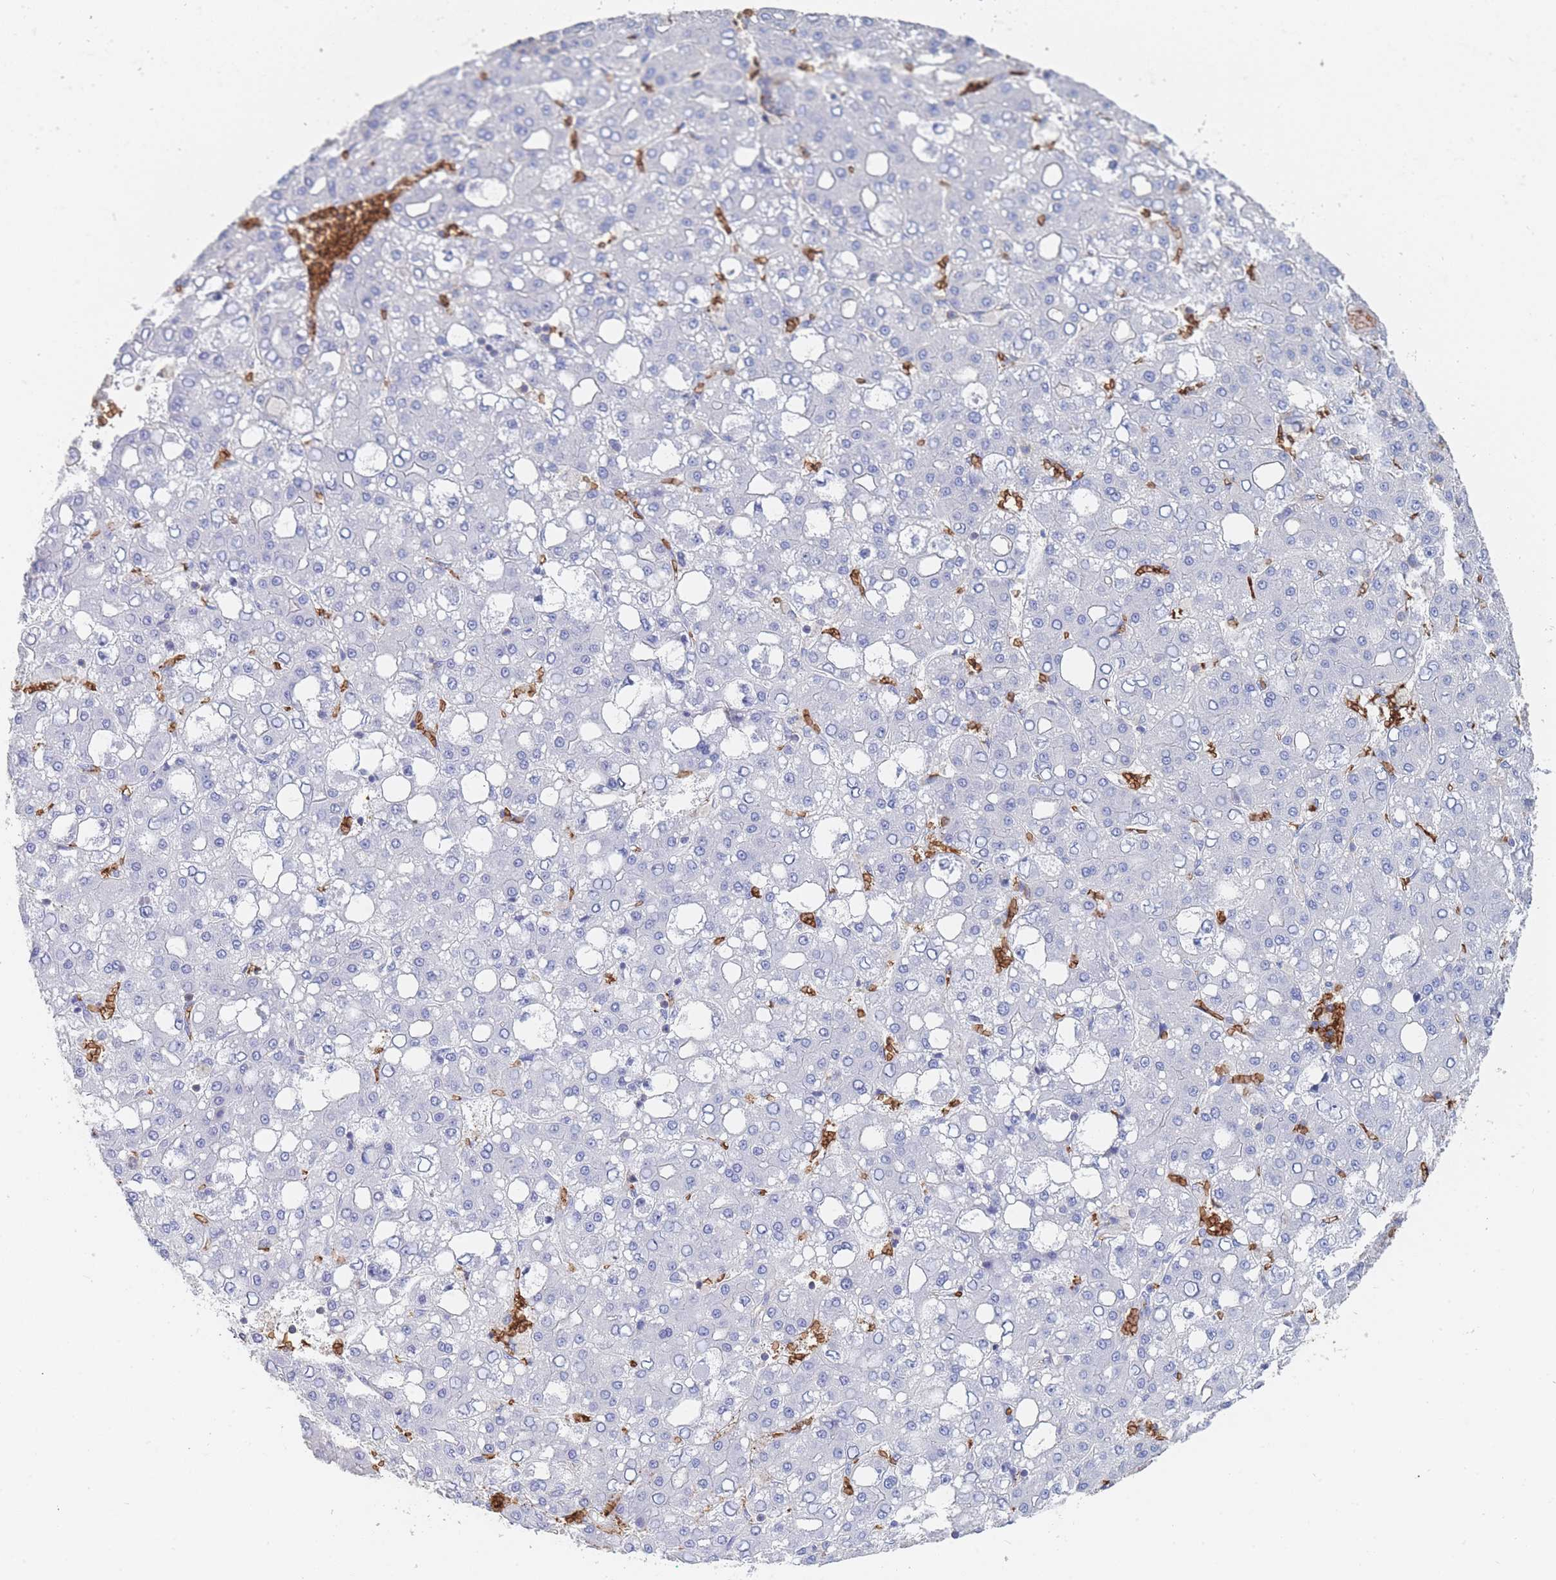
{"staining": {"intensity": "negative", "quantity": "none", "location": "none"}, "tissue": "liver cancer", "cell_type": "Tumor cells", "image_type": "cancer", "snomed": [{"axis": "morphology", "description": "Carcinoma, Hepatocellular, NOS"}, {"axis": "topography", "description": "Liver"}], "caption": "A histopathology image of liver cancer stained for a protein reveals no brown staining in tumor cells.", "gene": "SLC2A1", "patient": {"sex": "male", "age": 65}}